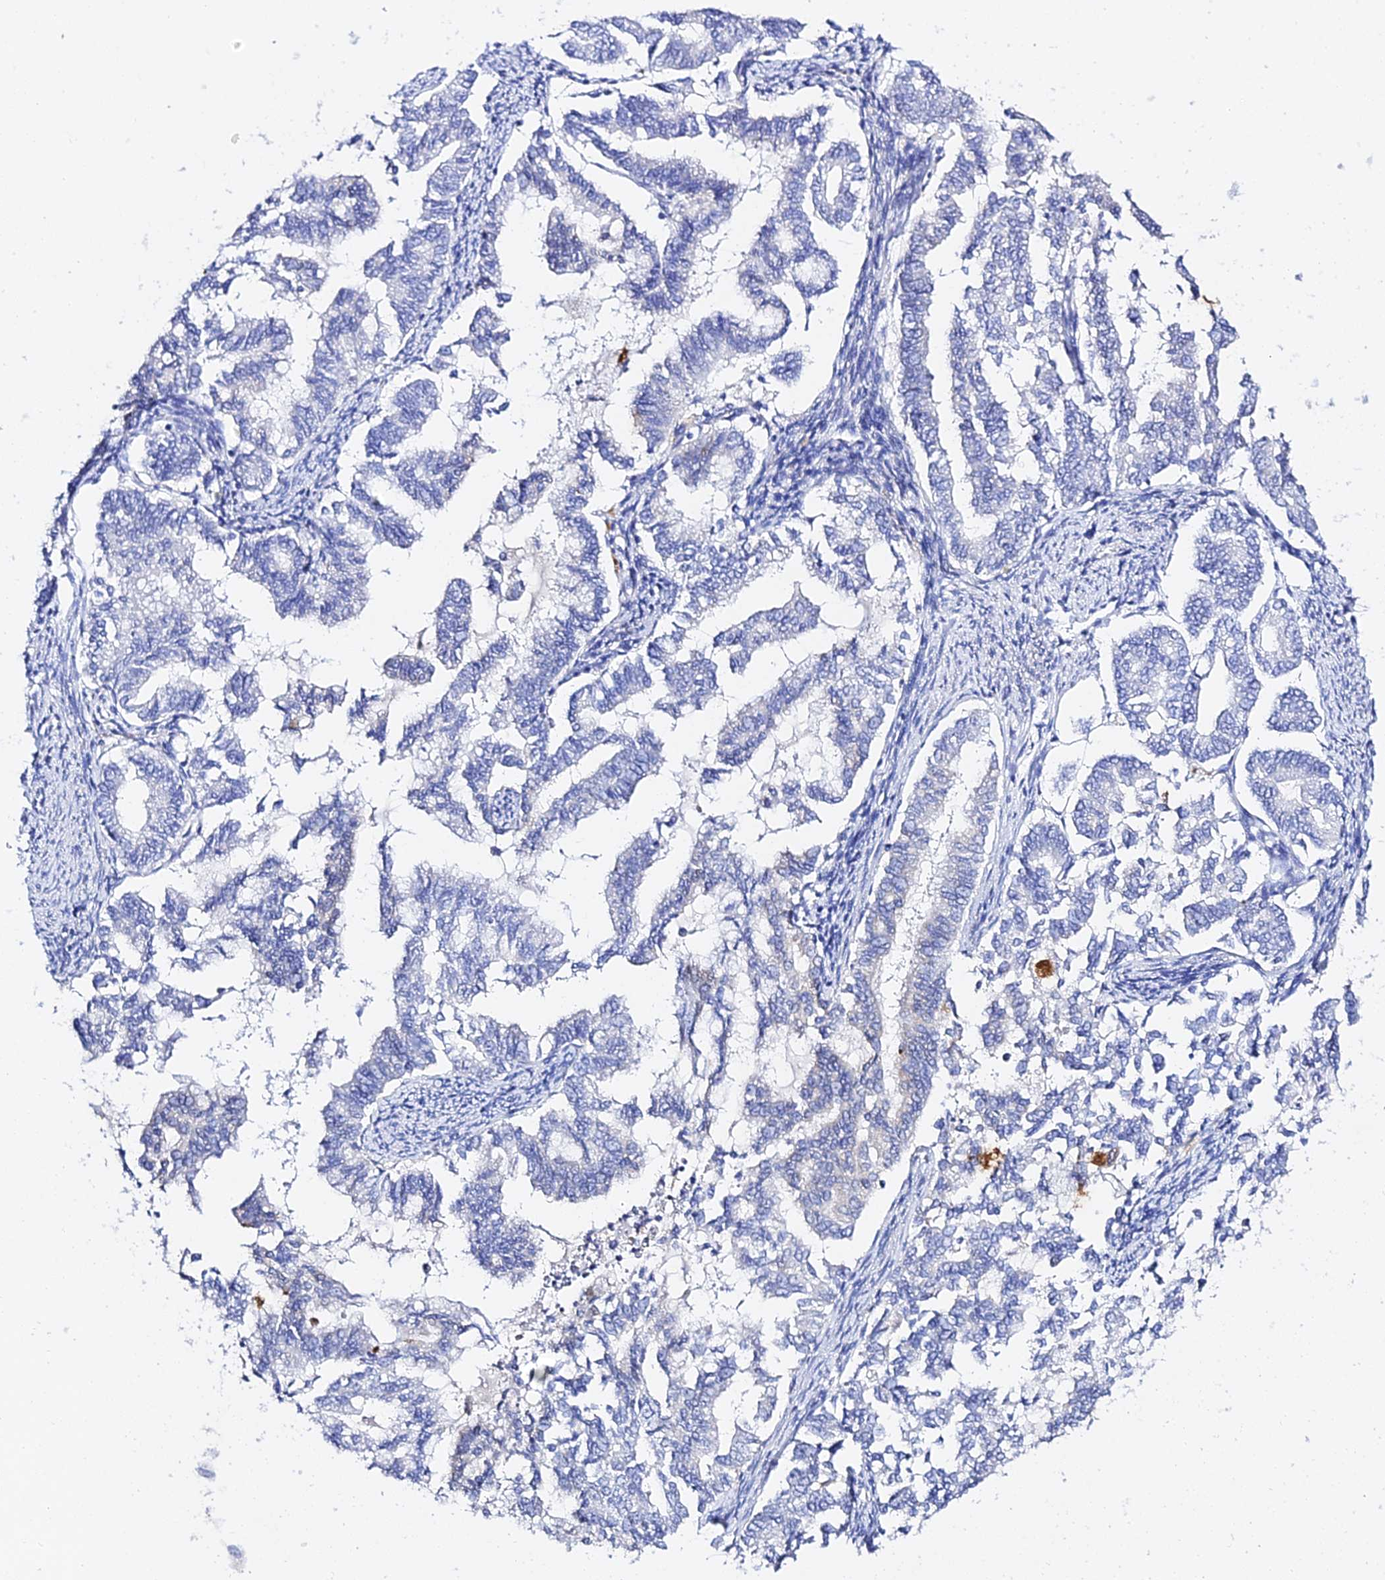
{"staining": {"intensity": "negative", "quantity": "none", "location": "none"}, "tissue": "endometrial cancer", "cell_type": "Tumor cells", "image_type": "cancer", "snomed": [{"axis": "morphology", "description": "Adenocarcinoma, NOS"}, {"axis": "topography", "description": "Endometrium"}], "caption": "High power microscopy histopathology image of an immunohistochemistry histopathology image of adenocarcinoma (endometrial), revealing no significant staining in tumor cells. Brightfield microscopy of IHC stained with DAB (3,3'-diaminobenzidine) (brown) and hematoxylin (blue), captured at high magnification.", "gene": "POFUT2", "patient": {"sex": "female", "age": 79}}